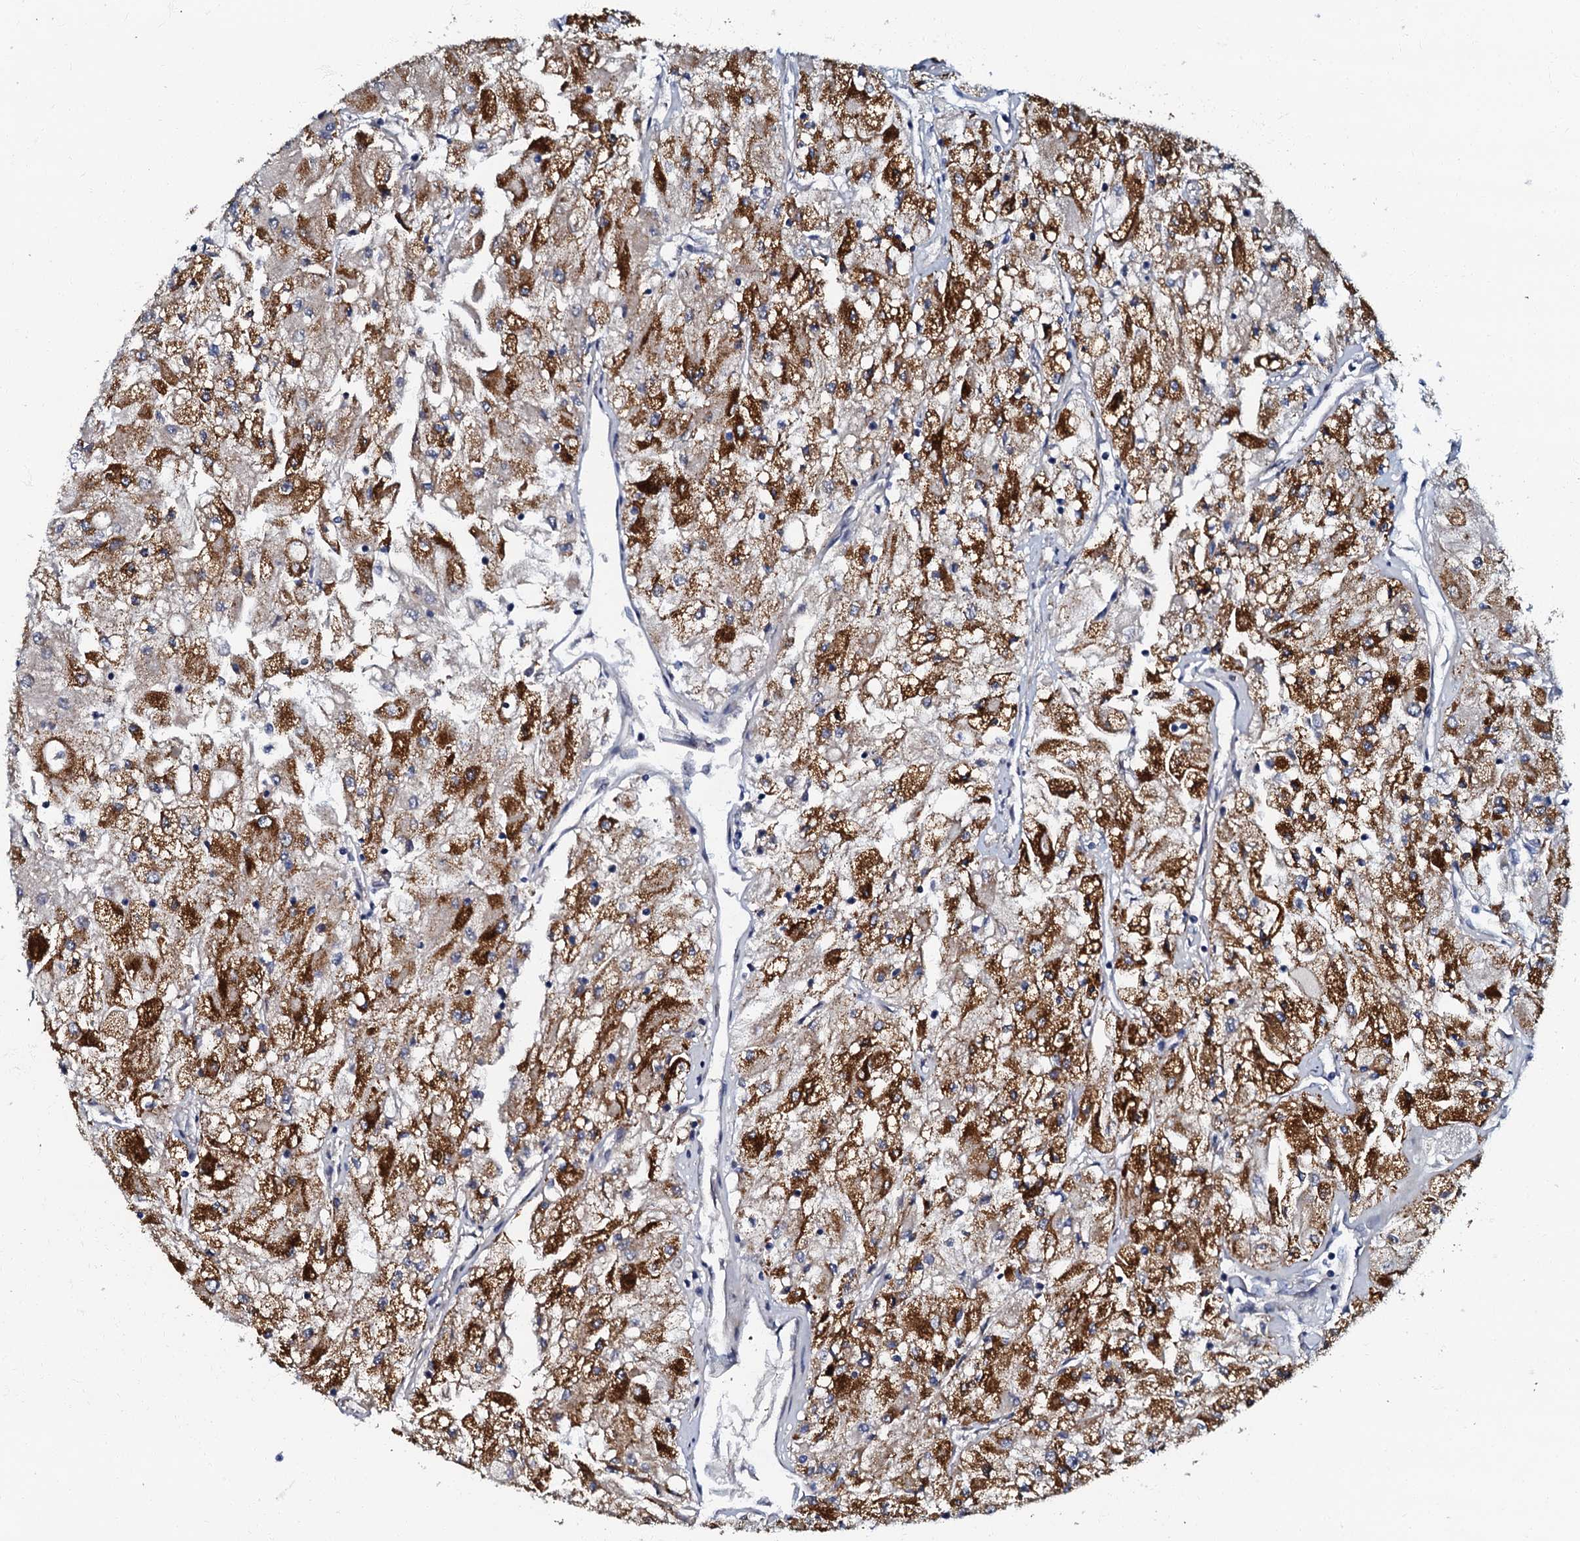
{"staining": {"intensity": "strong", "quantity": ">75%", "location": "cytoplasmic/membranous"}, "tissue": "renal cancer", "cell_type": "Tumor cells", "image_type": "cancer", "snomed": [{"axis": "morphology", "description": "Adenocarcinoma, NOS"}, {"axis": "topography", "description": "Kidney"}], "caption": "Immunohistochemical staining of renal adenocarcinoma exhibits strong cytoplasmic/membranous protein staining in about >75% of tumor cells.", "gene": "OLAH", "patient": {"sex": "male", "age": 80}}